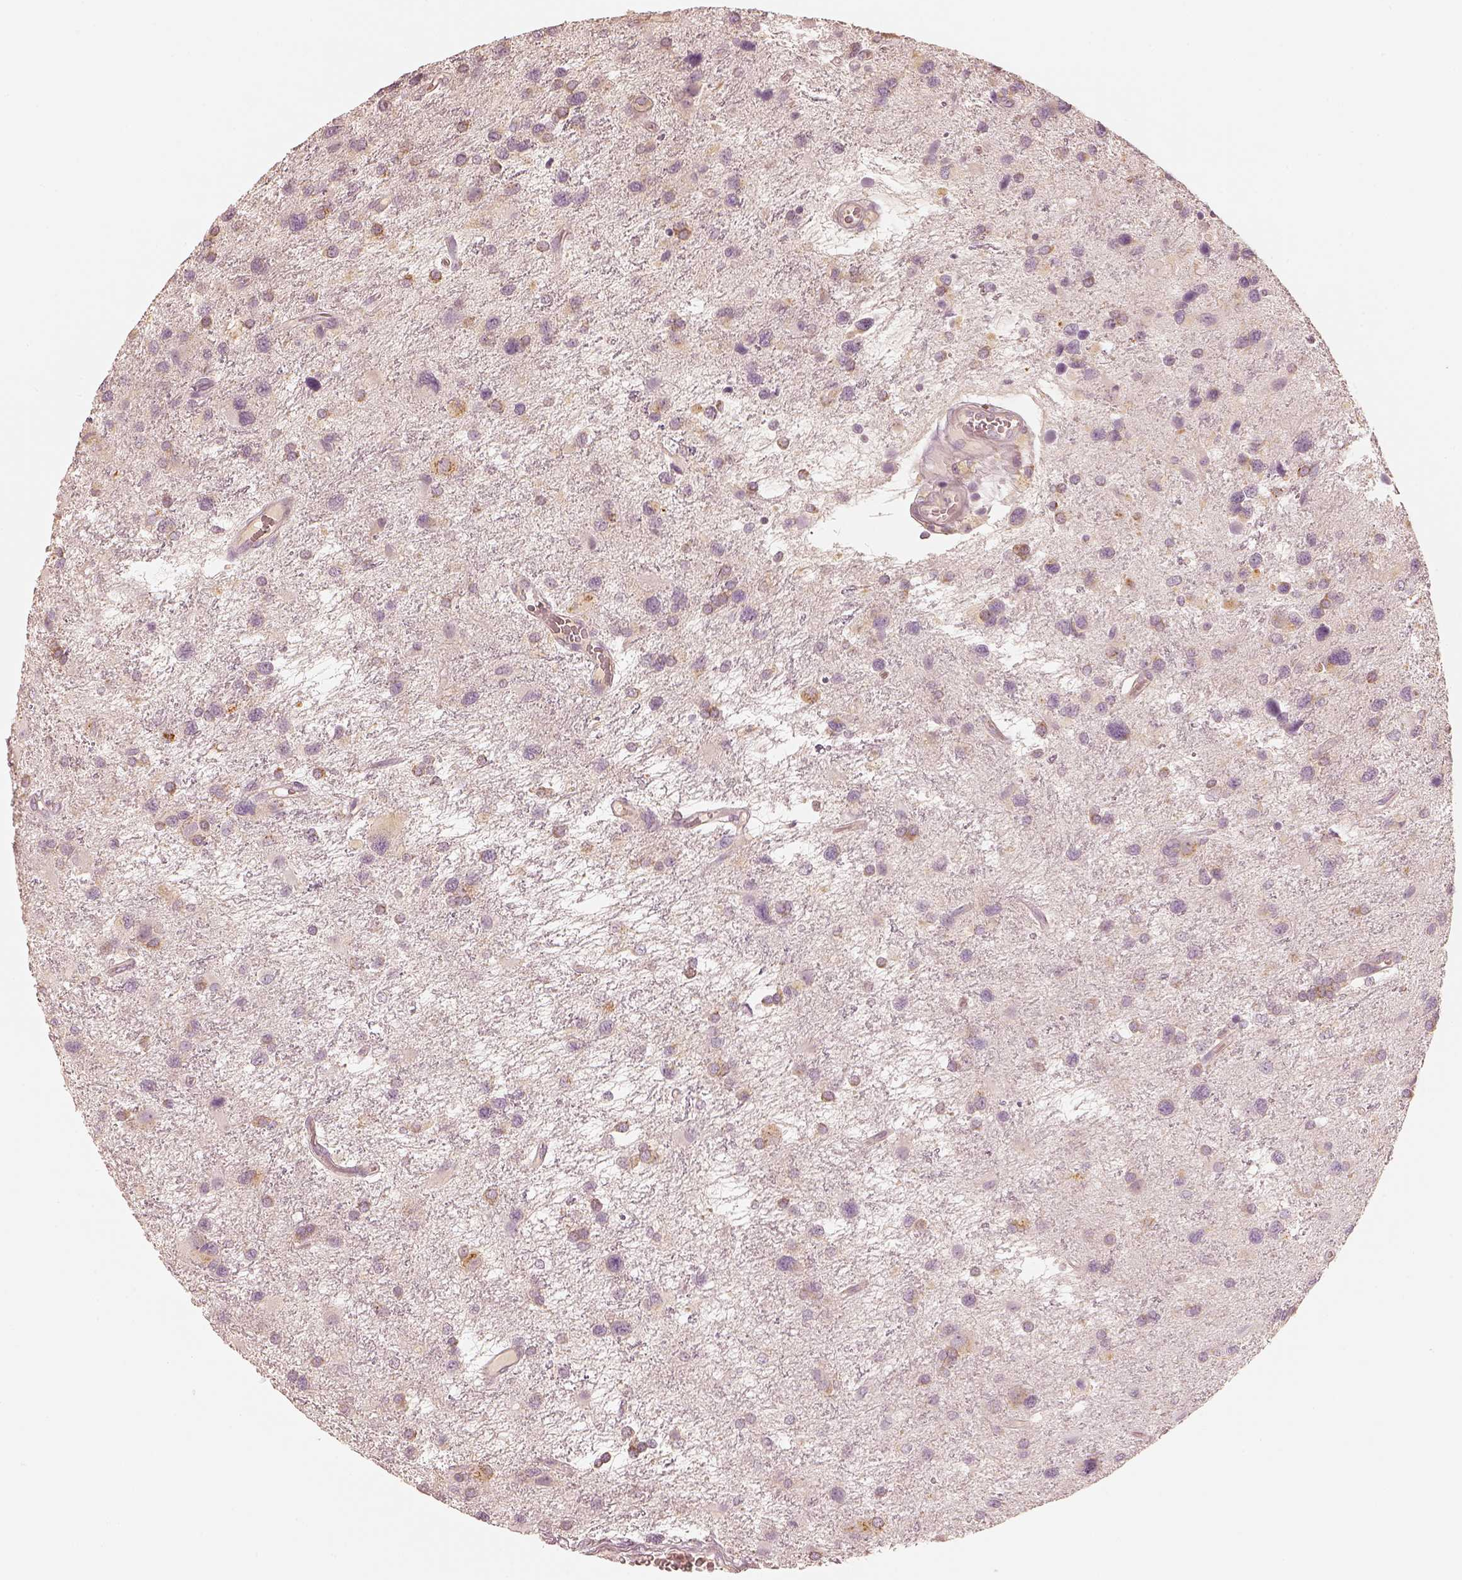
{"staining": {"intensity": "negative", "quantity": "none", "location": "none"}, "tissue": "glioma", "cell_type": "Tumor cells", "image_type": "cancer", "snomed": [{"axis": "morphology", "description": "Glioma, malignant, NOS"}, {"axis": "morphology", "description": "Glioma, malignant, High grade"}, {"axis": "topography", "description": "Brain"}], "caption": "IHC image of neoplastic tissue: human high-grade glioma (malignant) stained with DAB (3,3'-diaminobenzidine) reveals no significant protein staining in tumor cells.", "gene": "GORASP2", "patient": {"sex": "female", "age": 71}}